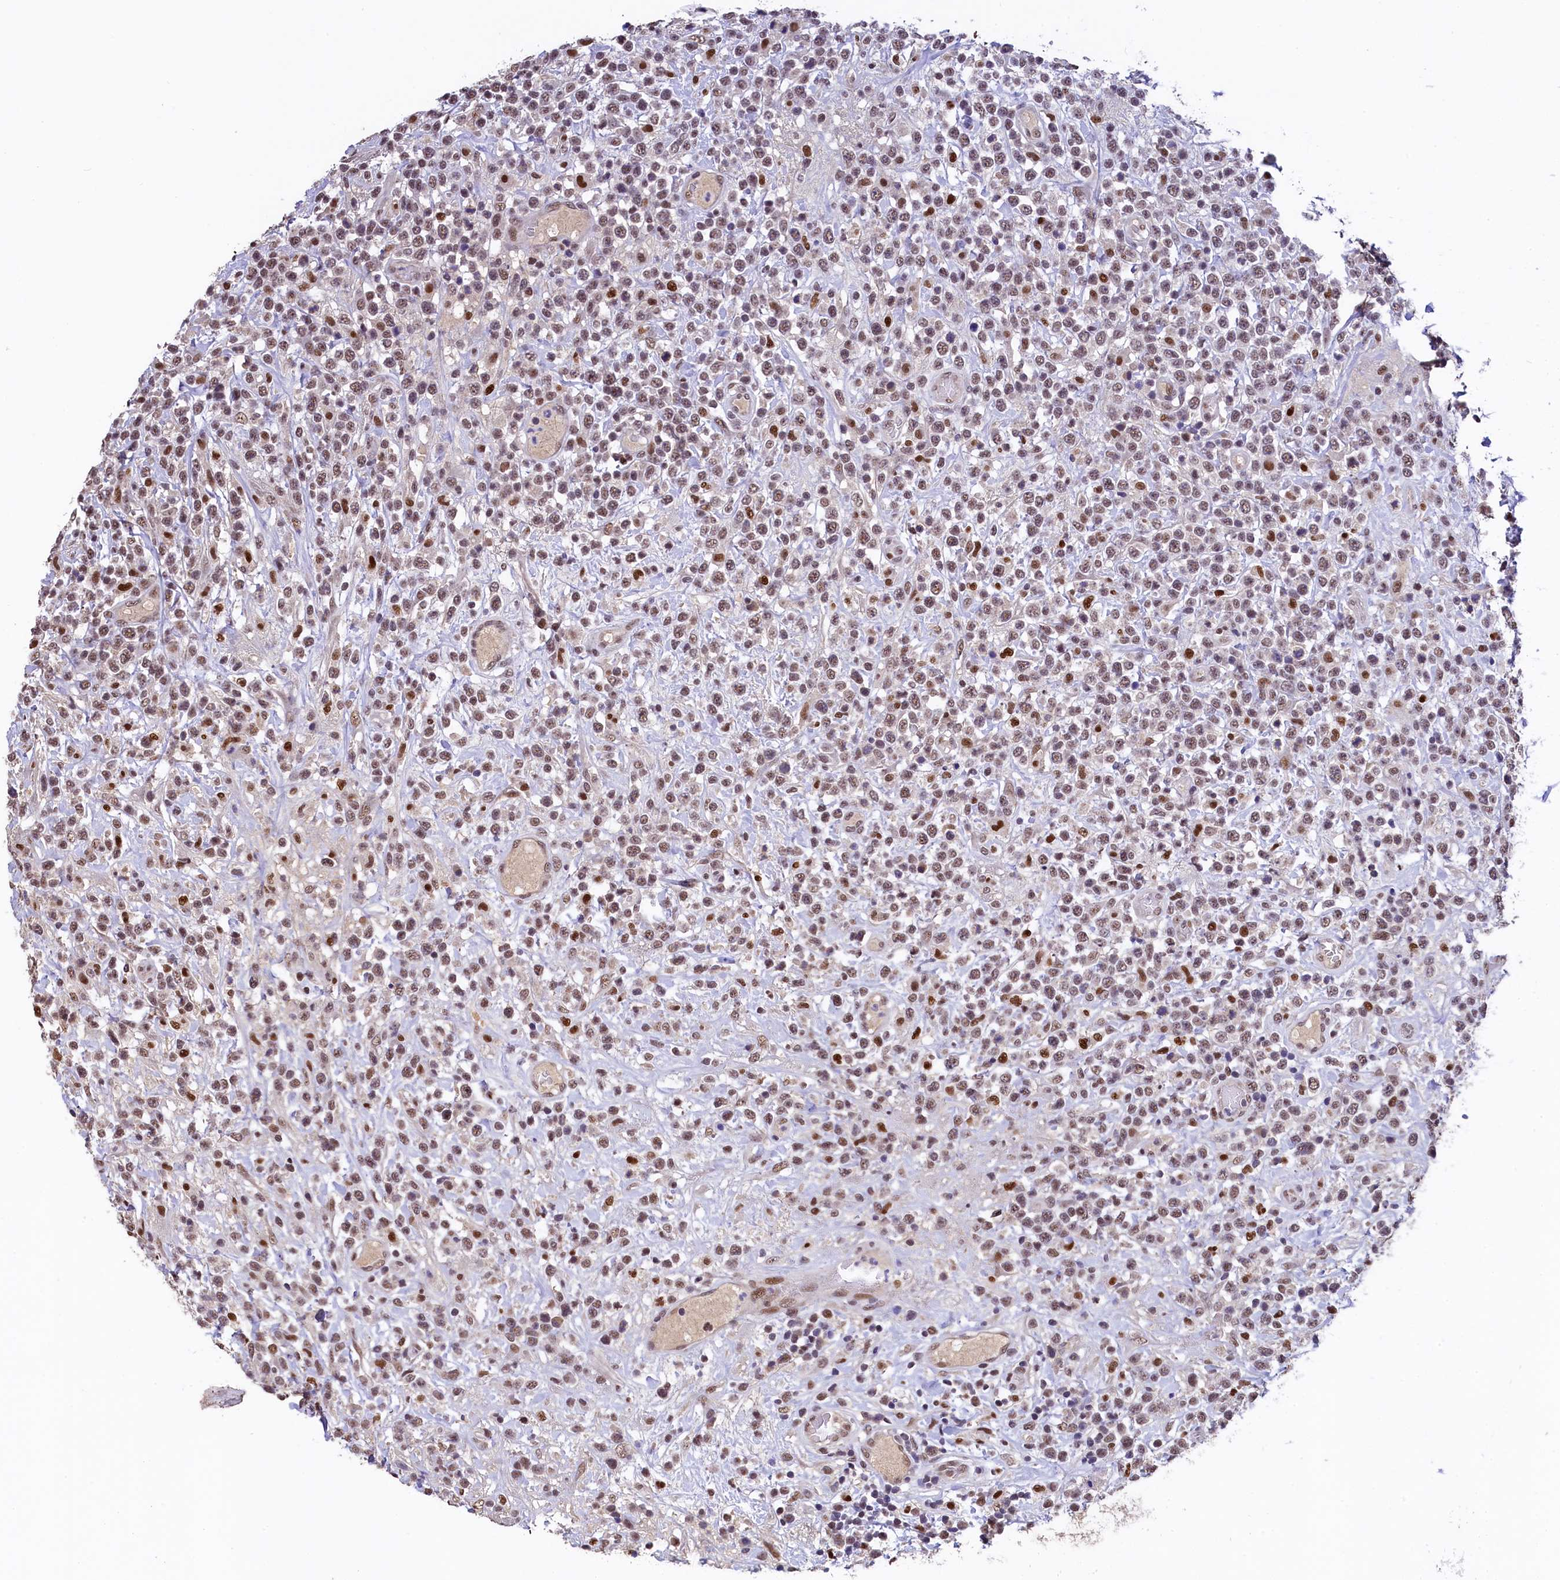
{"staining": {"intensity": "moderate", "quantity": ">75%", "location": "nuclear"}, "tissue": "lymphoma", "cell_type": "Tumor cells", "image_type": "cancer", "snomed": [{"axis": "morphology", "description": "Malignant lymphoma, non-Hodgkin's type, High grade"}, {"axis": "topography", "description": "Colon"}], "caption": "About >75% of tumor cells in lymphoma reveal moderate nuclear protein positivity as visualized by brown immunohistochemical staining.", "gene": "HECTD4", "patient": {"sex": "female", "age": 53}}